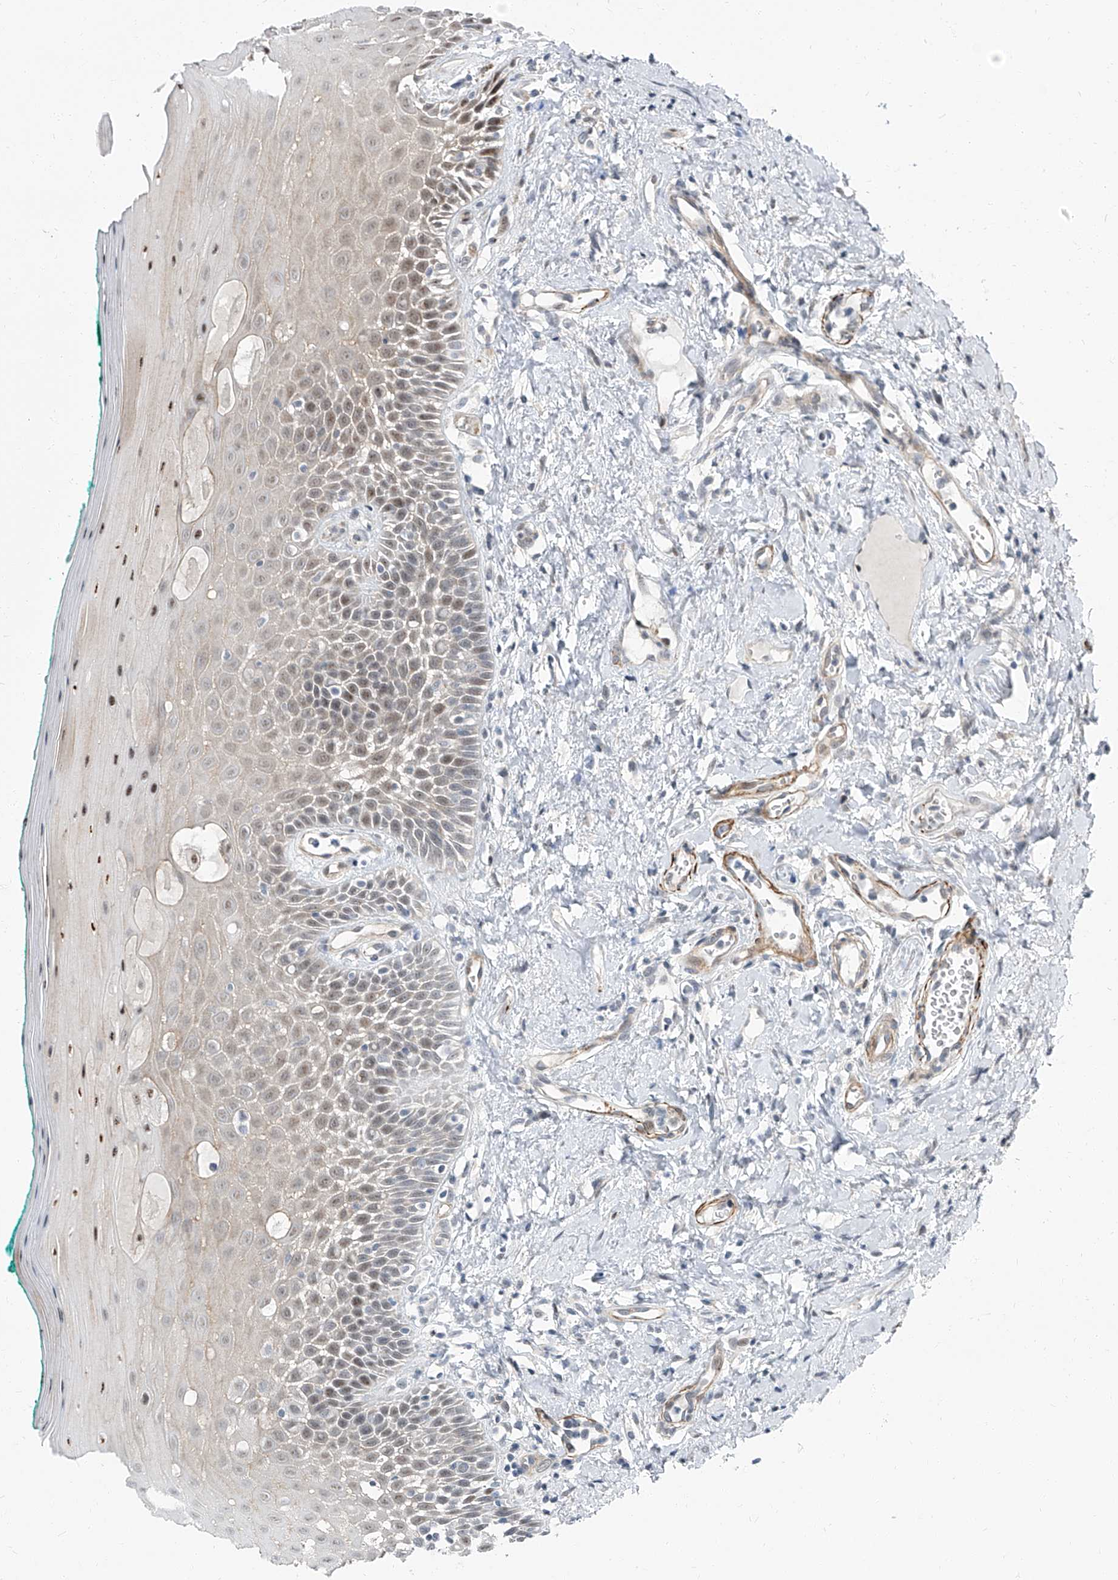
{"staining": {"intensity": "moderate", "quantity": "<25%", "location": "cytoplasmic/membranous,nuclear"}, "tissue": "oral mucosa", "cell_type": "Squamous epithelial cells", "image_type": "normal", "snomed": [{"axis": "morphology", "description": "Normal tissue, NOS"}, {"axis": "topography", "description": "Oral tissue"}], "caption": "Protein analysis of unremarkable oral mucosa shows moderate cytoplasmic/membranous,nuclear staining in about <25% of squamous epithelial cells. (DAB IHC, brown staining for protein, blue staining for nuclei).", "gene": "TXLNB", "patient": {"sex": "female", "age": 70}}